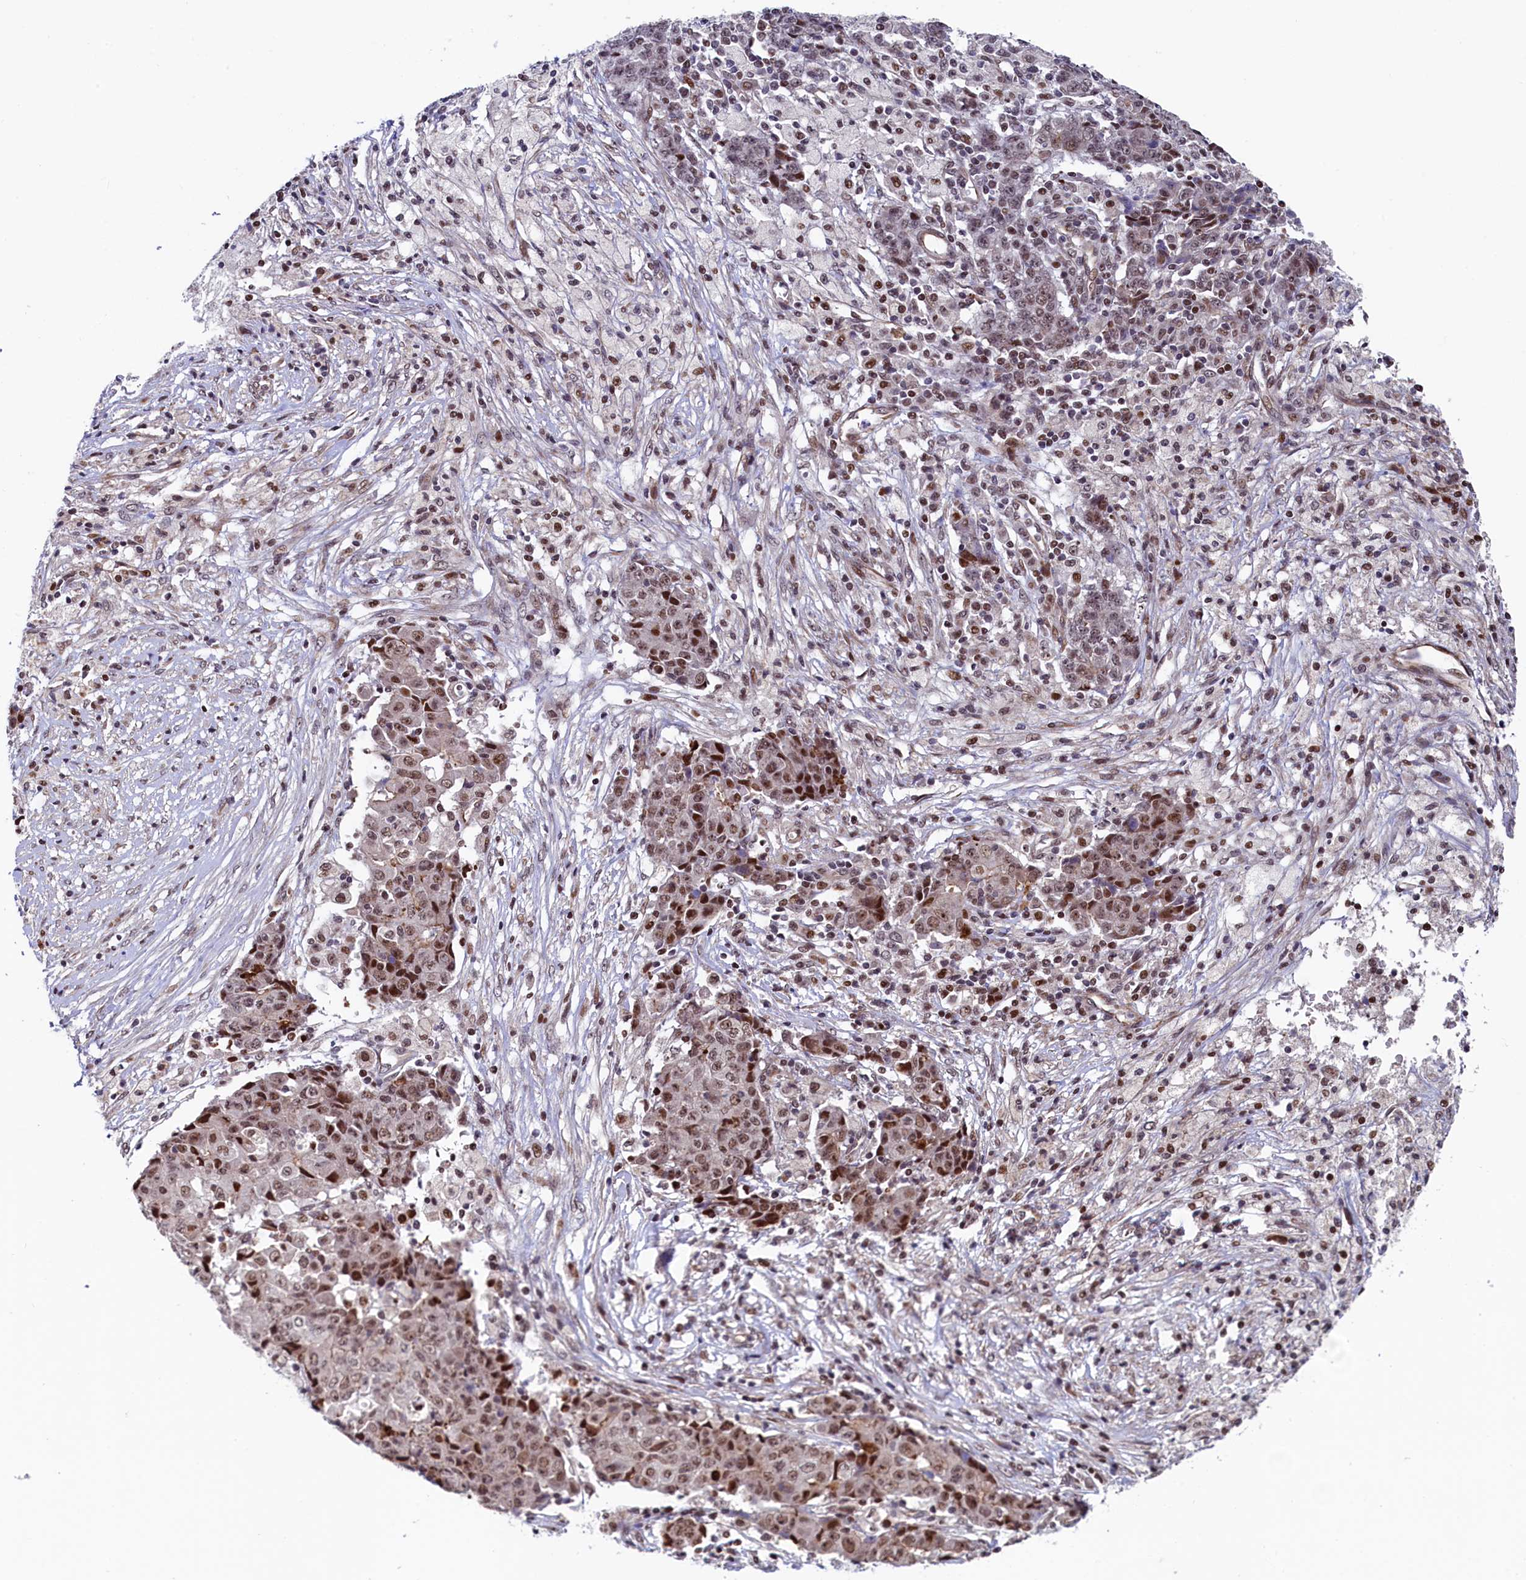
{"staining": {"intensity": "moderate", "quantity": "25%-75%", "location": "nuclear"}, "tissue": "ovarian cancer", "cell_type": "Tumor cells", "image_type": "cancer", "snomed": [{"axis": "morphology", "description": "Carcinoma, endometroid"}, {"axis": "topography", "description": "Ovary"}], "caption": "DAB (3,3'-diaminobenzidine) immunohistochemical staining of human endometroid carcinoma (ovarian) shows moderate nuclear protein staining in approximately 25%-75% of tumor cells. The staining is performed using DAB (3,3'-diaminobenzidine) brown chromogen to label protein expression. The nuclei are counter-stained blue using hematoxylin.", "gene": "LEO1", "patient": {"sex": "female", "age": 42}}